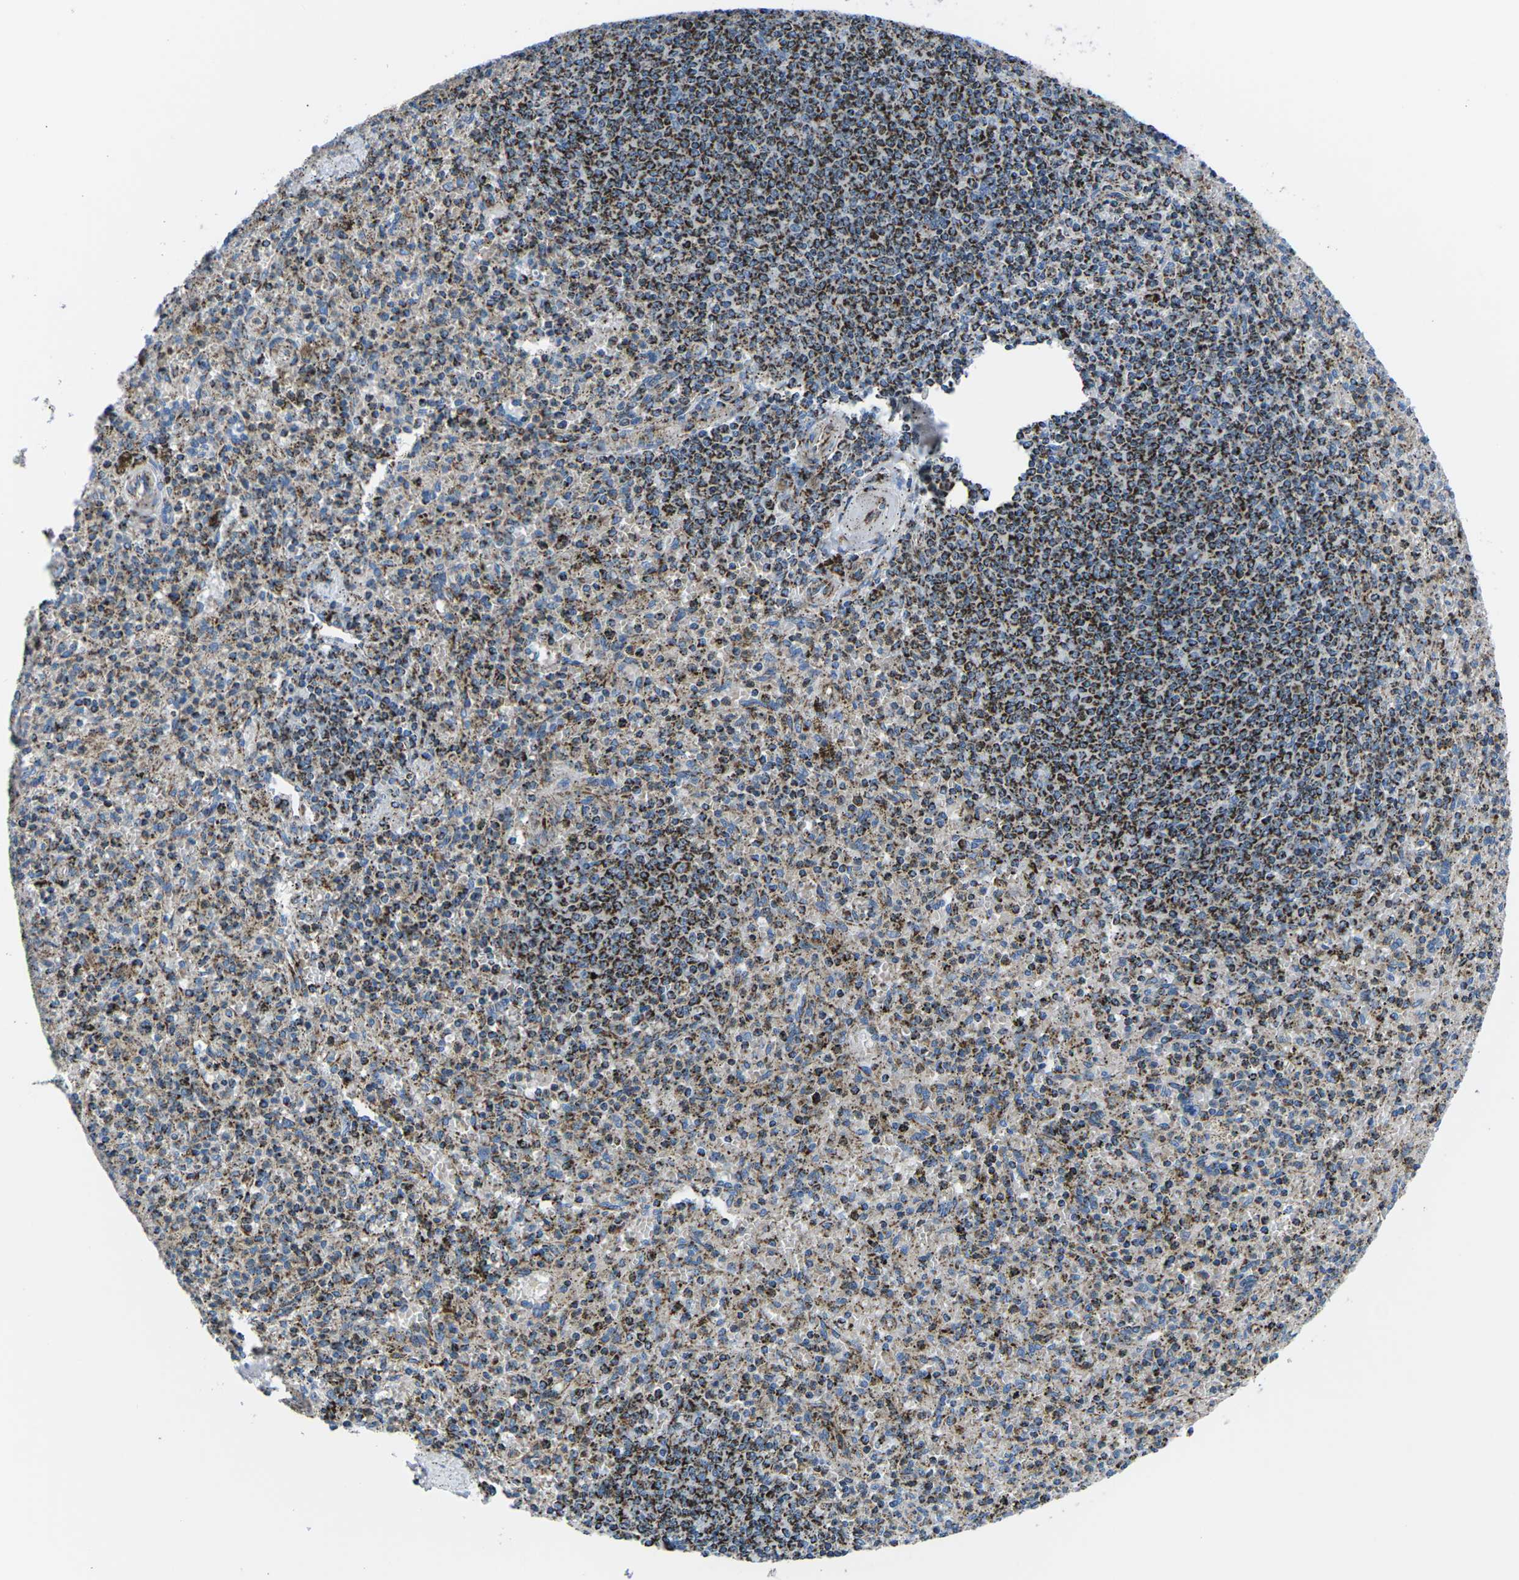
{"staining": {"intensity": "strong", "quantity": "25%-75%", "location": "cytoplasmic/membranous"}, "tissue": "spleen", "cell_type": "Cells in red pulp", "image_type": "normal", "snomed": [{"axis": "morphology", "description": "Normal tissue, NOS"}, {"axis": "topography", "description": "Spleen"}], "caption": "Spleen stained with immunohistochemistry reveals strong cytoplasmic/membranous positivity in about 25%-75% of cells in red pulp. (Brightfield microscopy of DAB IHC at high magnification).", "gene": "MT", "patient": {"sex": "male", "age": 72}}